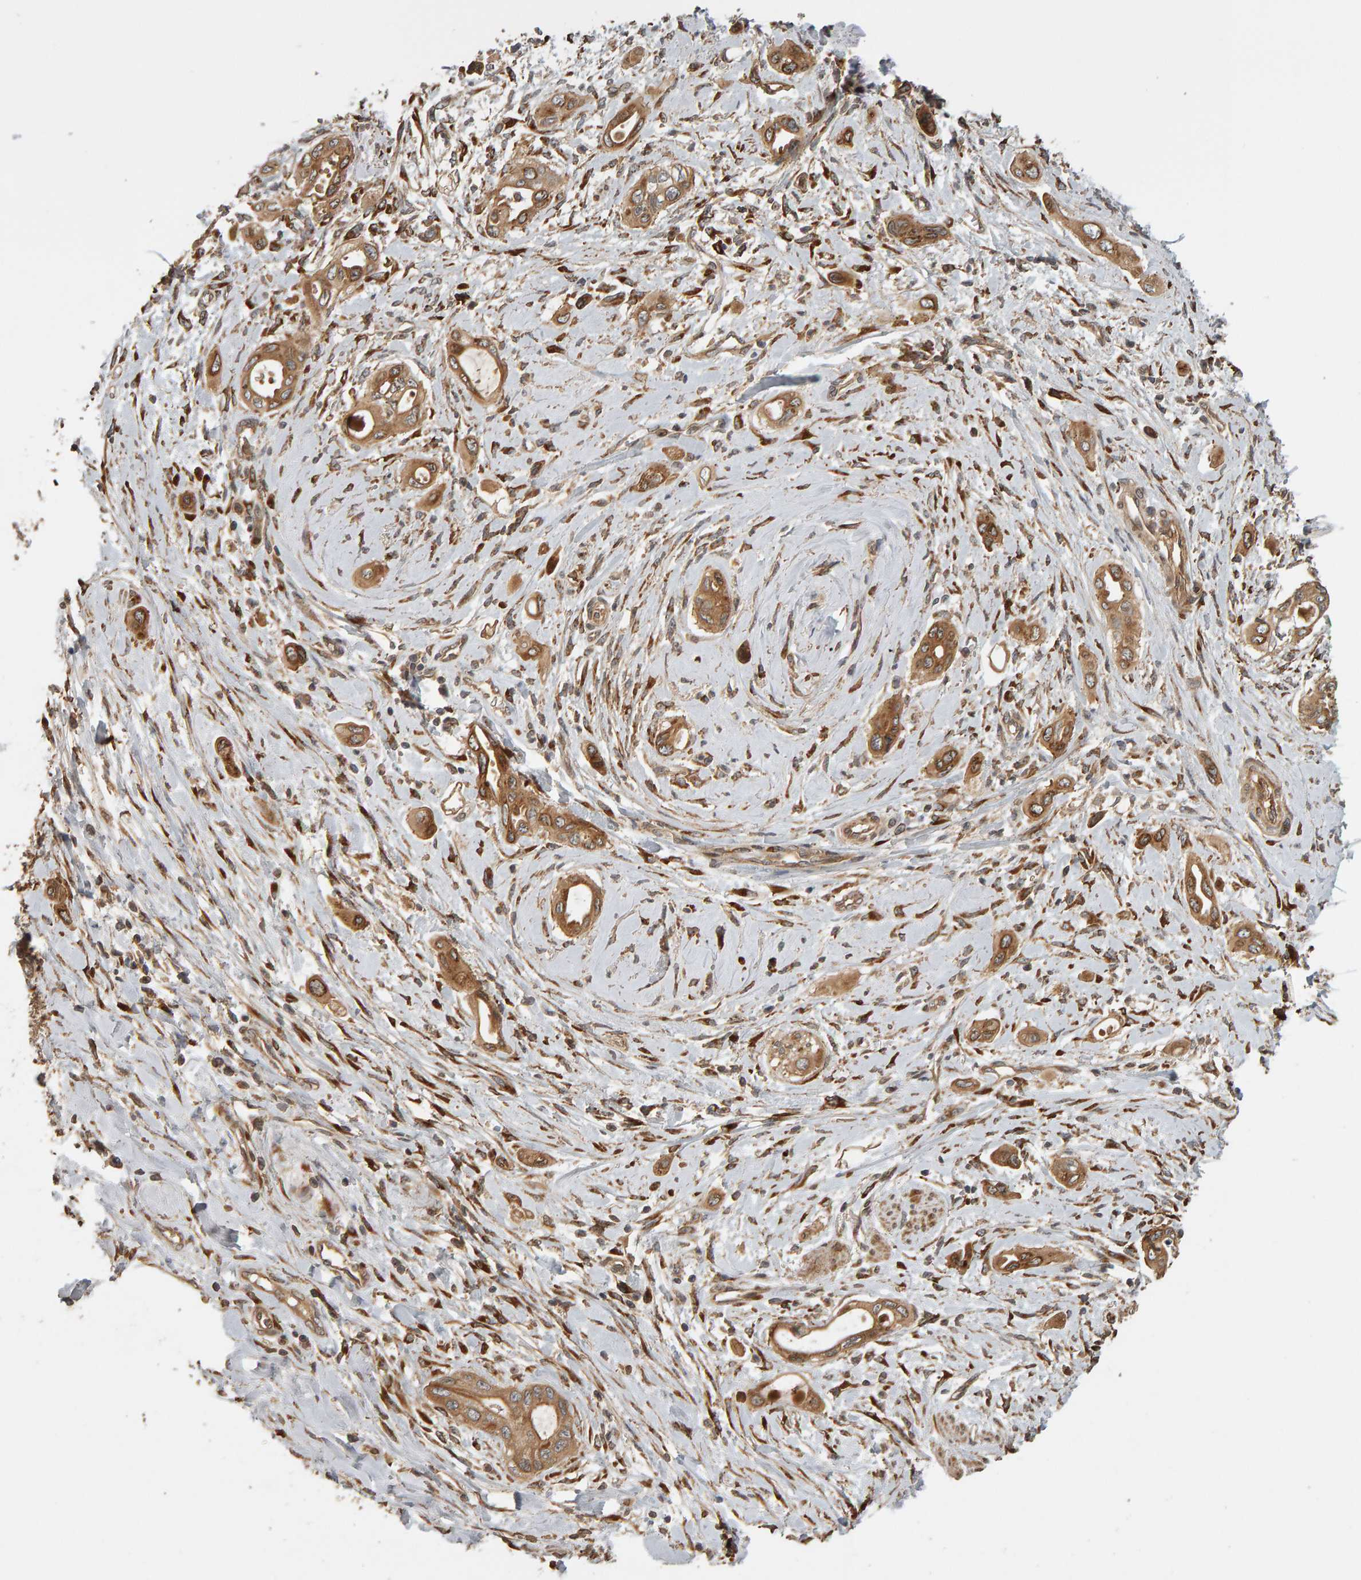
{"staining": {"intensity": "moderate", "quantity": ">75%", "location": "cytoplasmic/membranous"}, "tissue": "pancreatic cancer", "cell_type": "Tumor cells", "image_type": "cancer", "snomed": [{"axis": "morphology", "description": "Adenocarcinoma, NOS"}, {"axis": "topography", "description": "Pancreas"}], "caption": "Brown immunohistochemical staining in pancreatic adenocarcinoma displays moderate cytoplasmic/membranous positivity in approximately >75% of tumor cells.", "gene": "ZFAND1", "patient": {"sex": "male", "age": 59}}